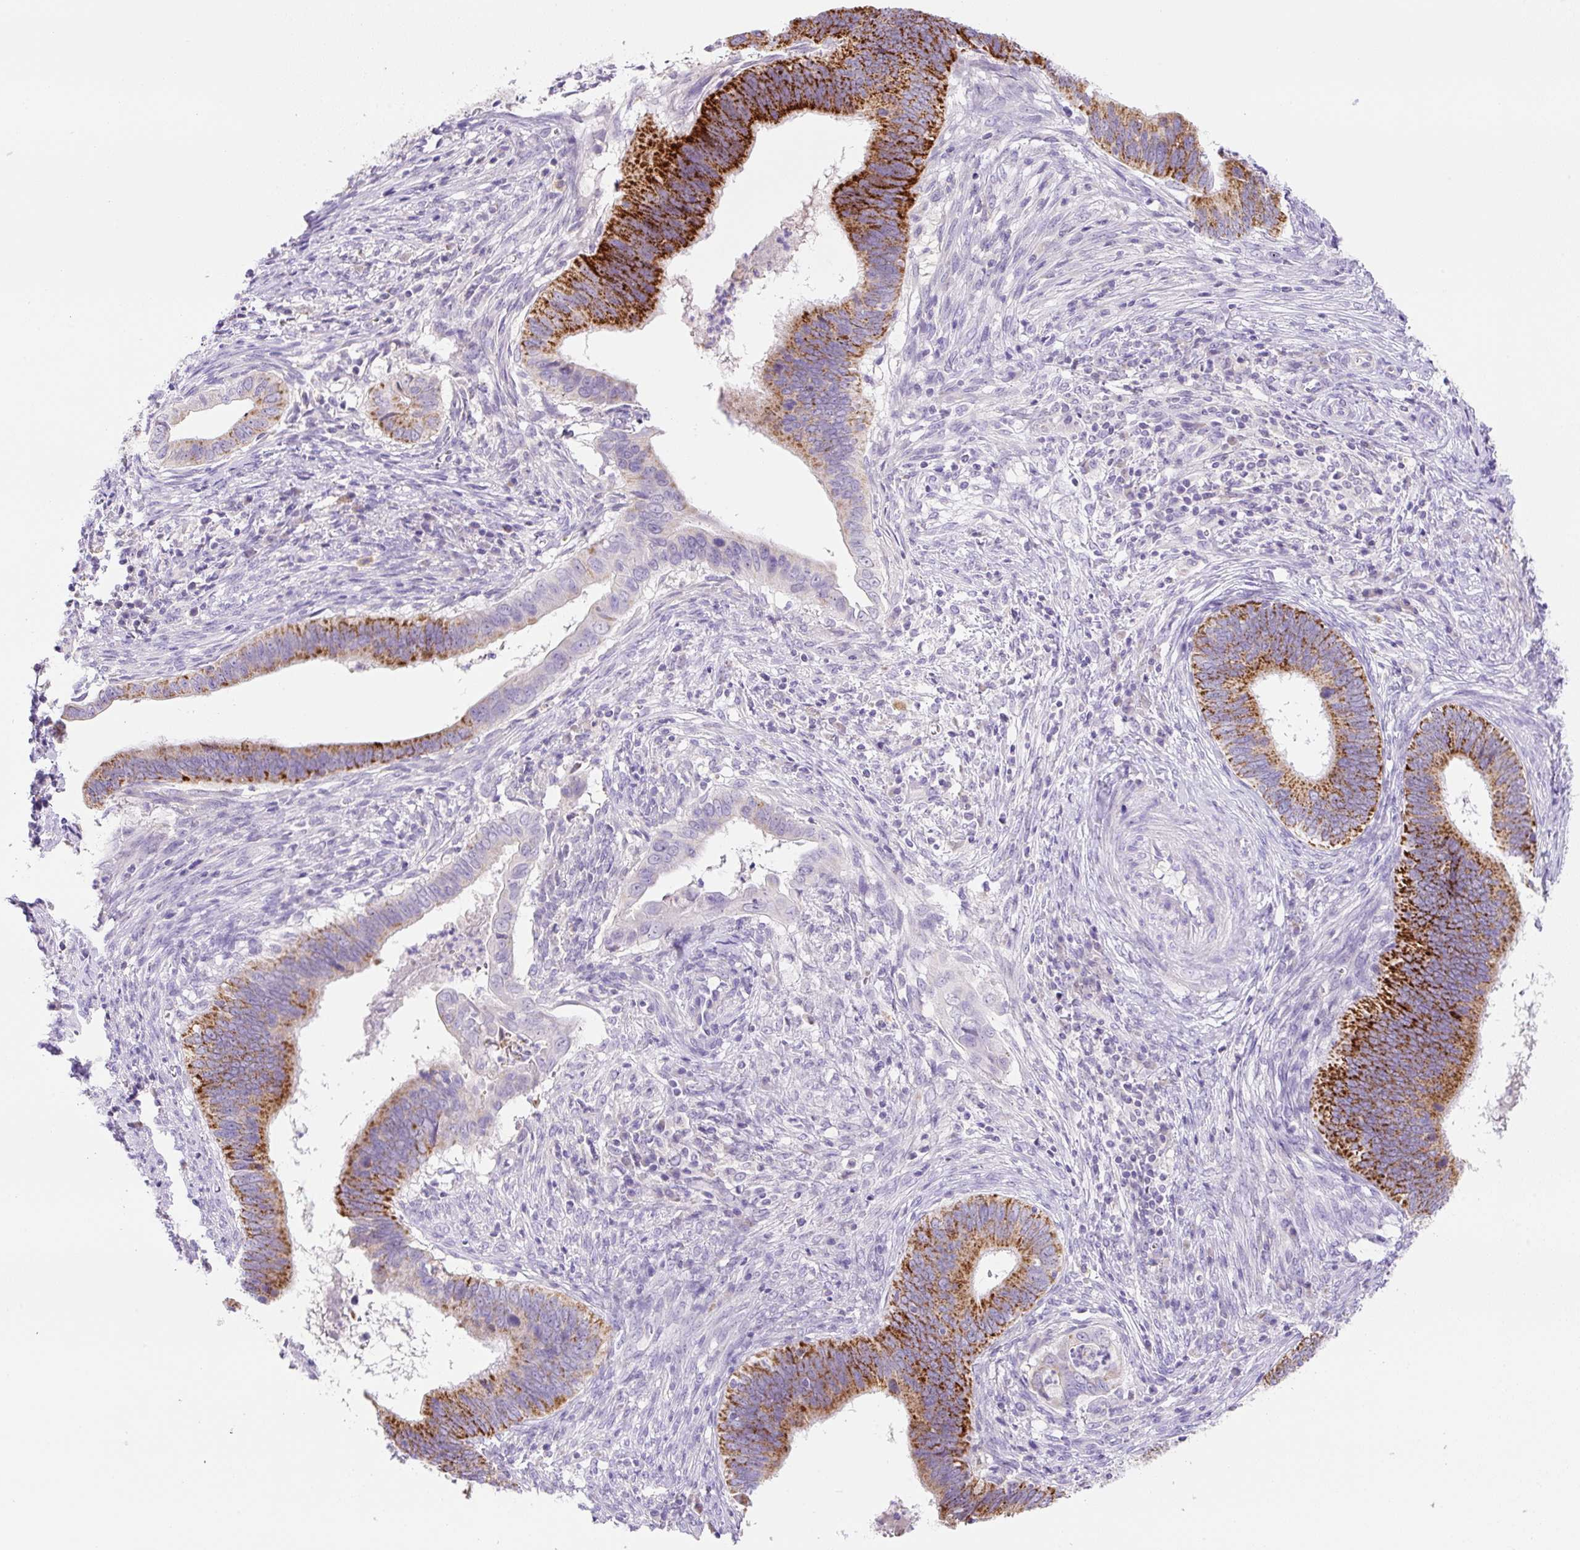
{"staining": {"intensity": "strong", "quantity": ">75%", "location": "cytoplasmic/membranous"}, "tissue": "cervical cancer", "cell_type": "Tumor cells", "image_type": "cancer", "snomed": [{"axis": "morphology", "description": "Adenocarcinoma, NOS"}, {"axis": "topography", "description": "Cervix"}], "caption": "Cervical adenocarcinoma stained for a protein demonstrates strong cytoplasmic/membranous positivity in tumor cells. The protein of interest is shown in brown color, while the nuclei are stained blue.", "gene": "NDST3", "patient": {"sex": "female", "age": 42}}